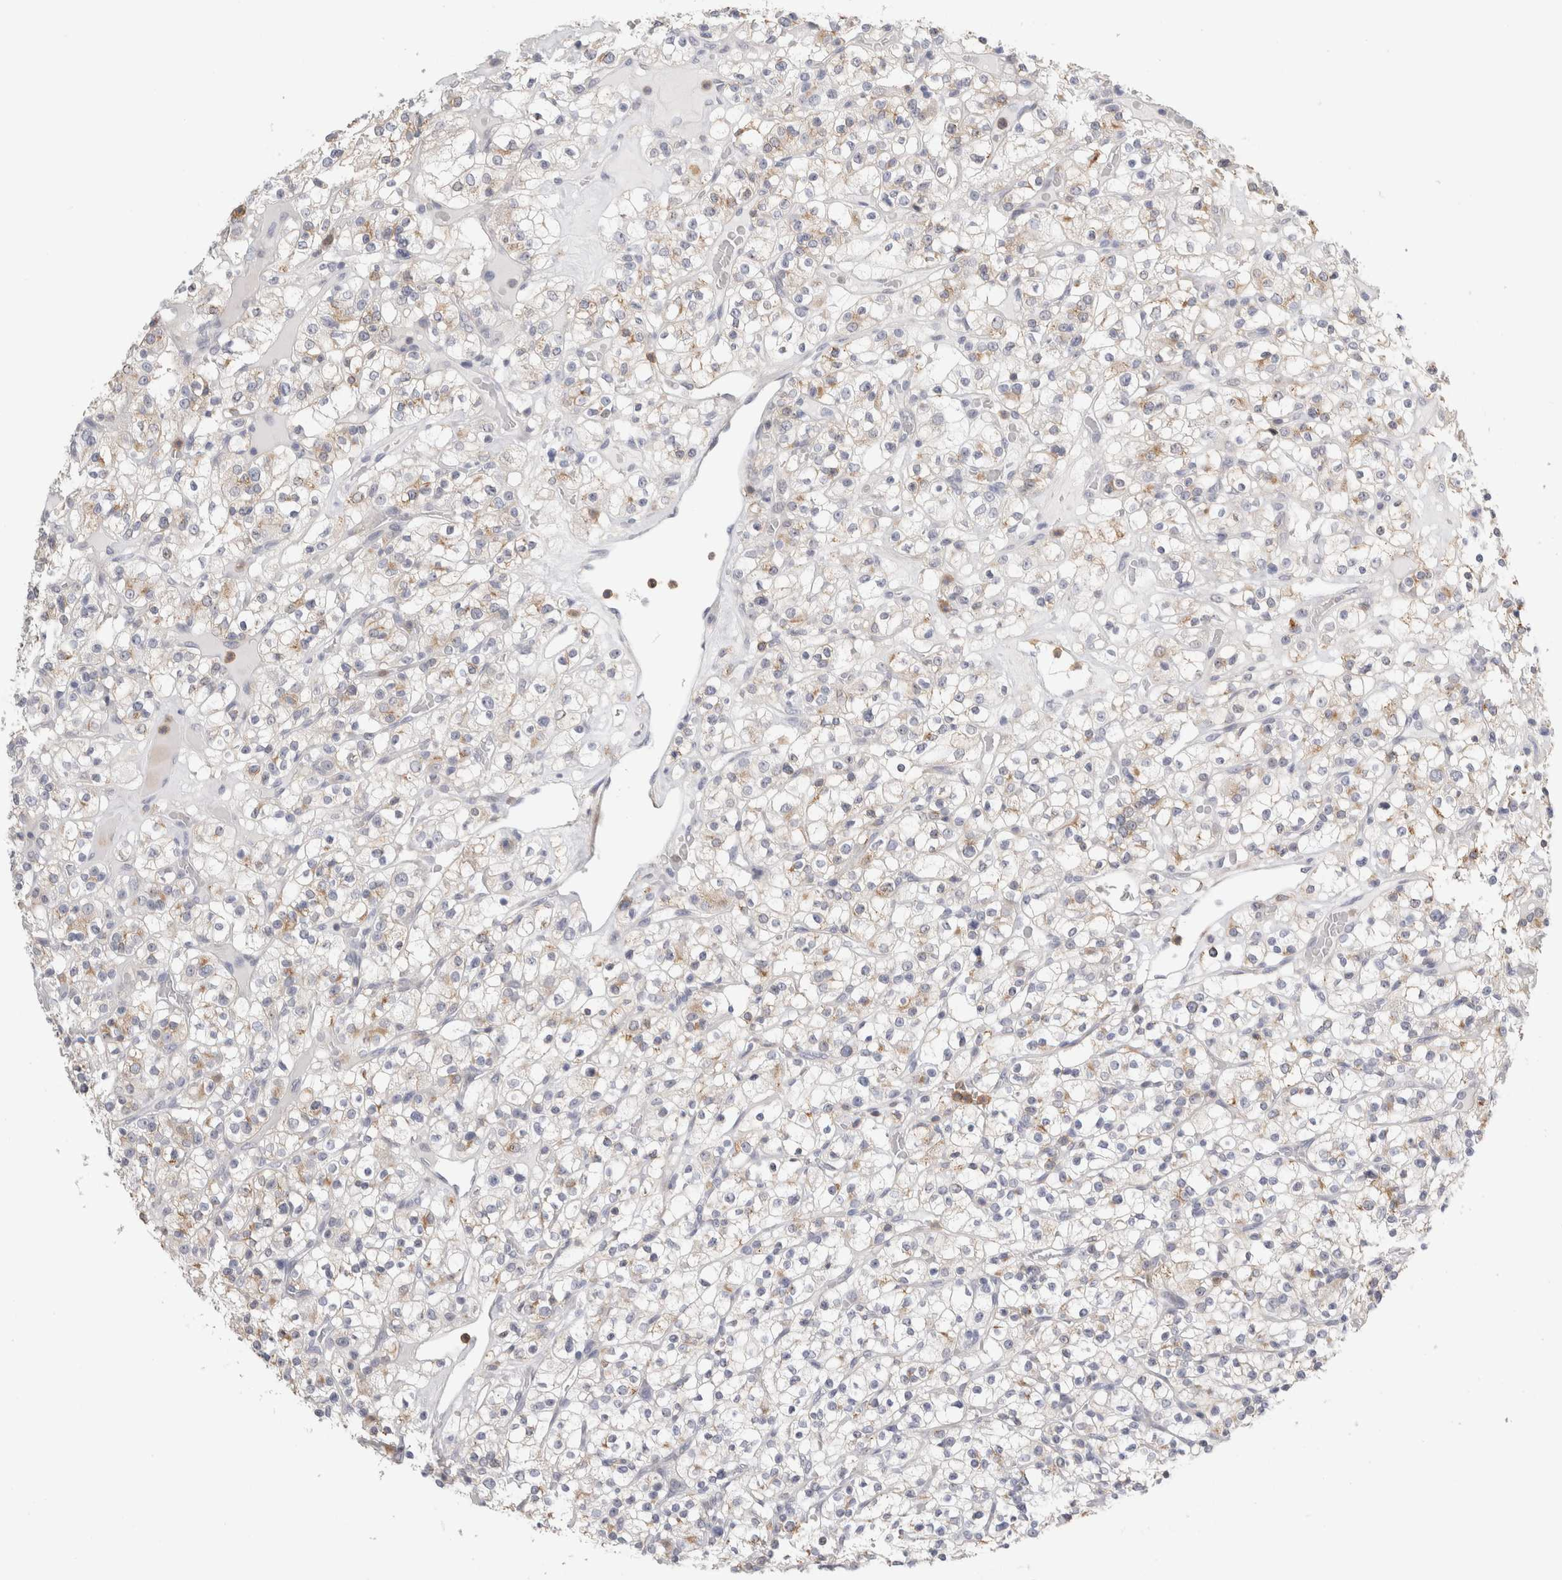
{"staining": {"intensity": "weak", "quantity": "25%-75%", "location": "cytoplasmic/membranous"}, "tissue": "renal cancer", "cell_type": "Tumor cells", "image_type": "cancer", "snomed": [{"axis": "morphology", "description": "Normal tissue, NOS"}, {"axis": "morphology", "description": "Adenocarcinoma, NOS"}, {"axis": "topography", "description": "Kidney"}], "caption": "Protein analysis of renal cancer tissue shows weak cytoplasmic/membranous staining in about 25%-75% of tumor cells.", "gene": "P2RY2", "patient": {"sex": "female", "age": 72}}